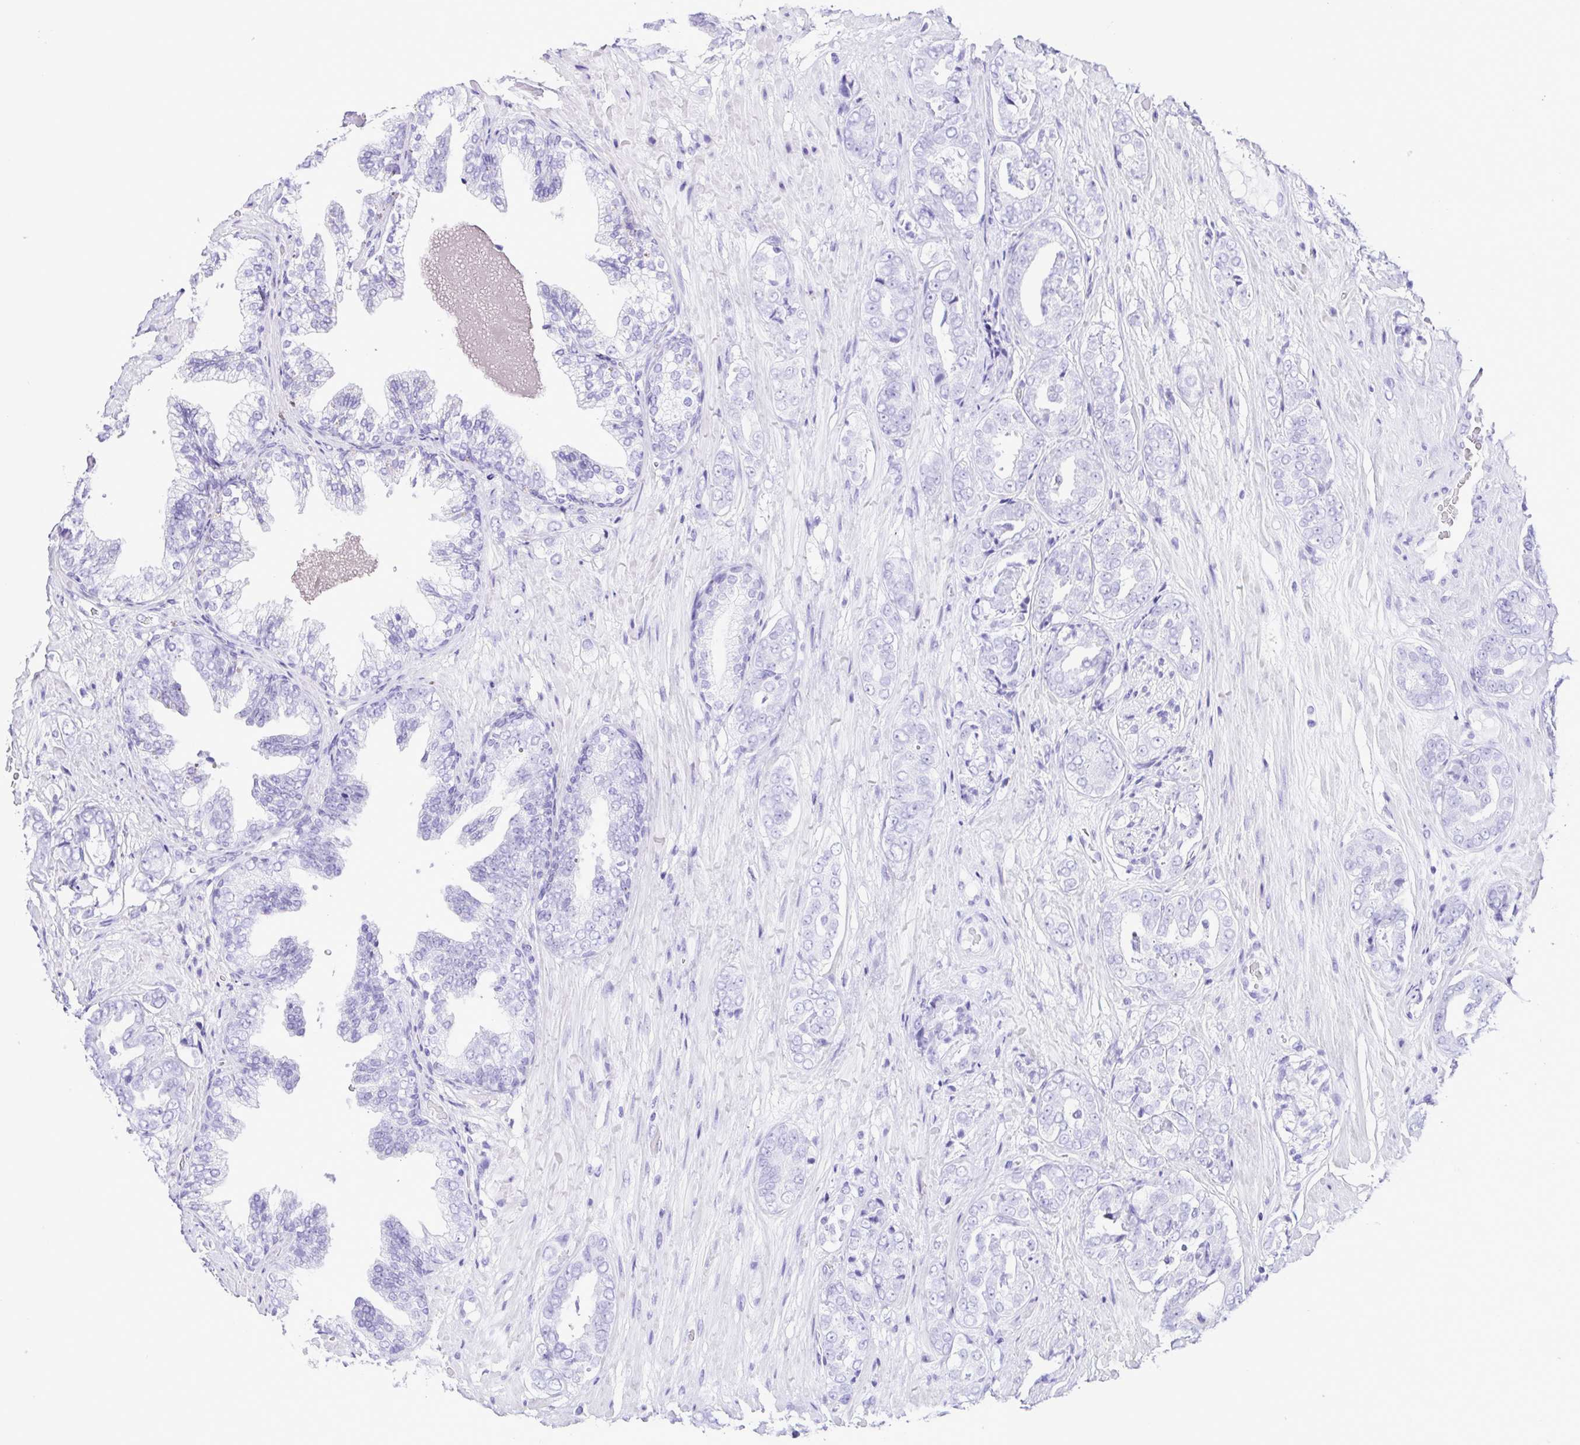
{"staining": {"intensity": "negative", "quantity": "none", "location": "none"}, "tissue": "prostate cancer", "cell_type": "Tumor cells", "image_type": "cancer", "snomed": [{"axis": "morphology", "description": "Adenocarcinoma, High grade"}, {"axis": "topography", "description": "Prostate"}], "caption": "Tumor cells show no significant staining in adenocarcinoma (high-grade) (prostate).", "gene": "ERP27", "patient": {"sex": "male", "age": 71}}